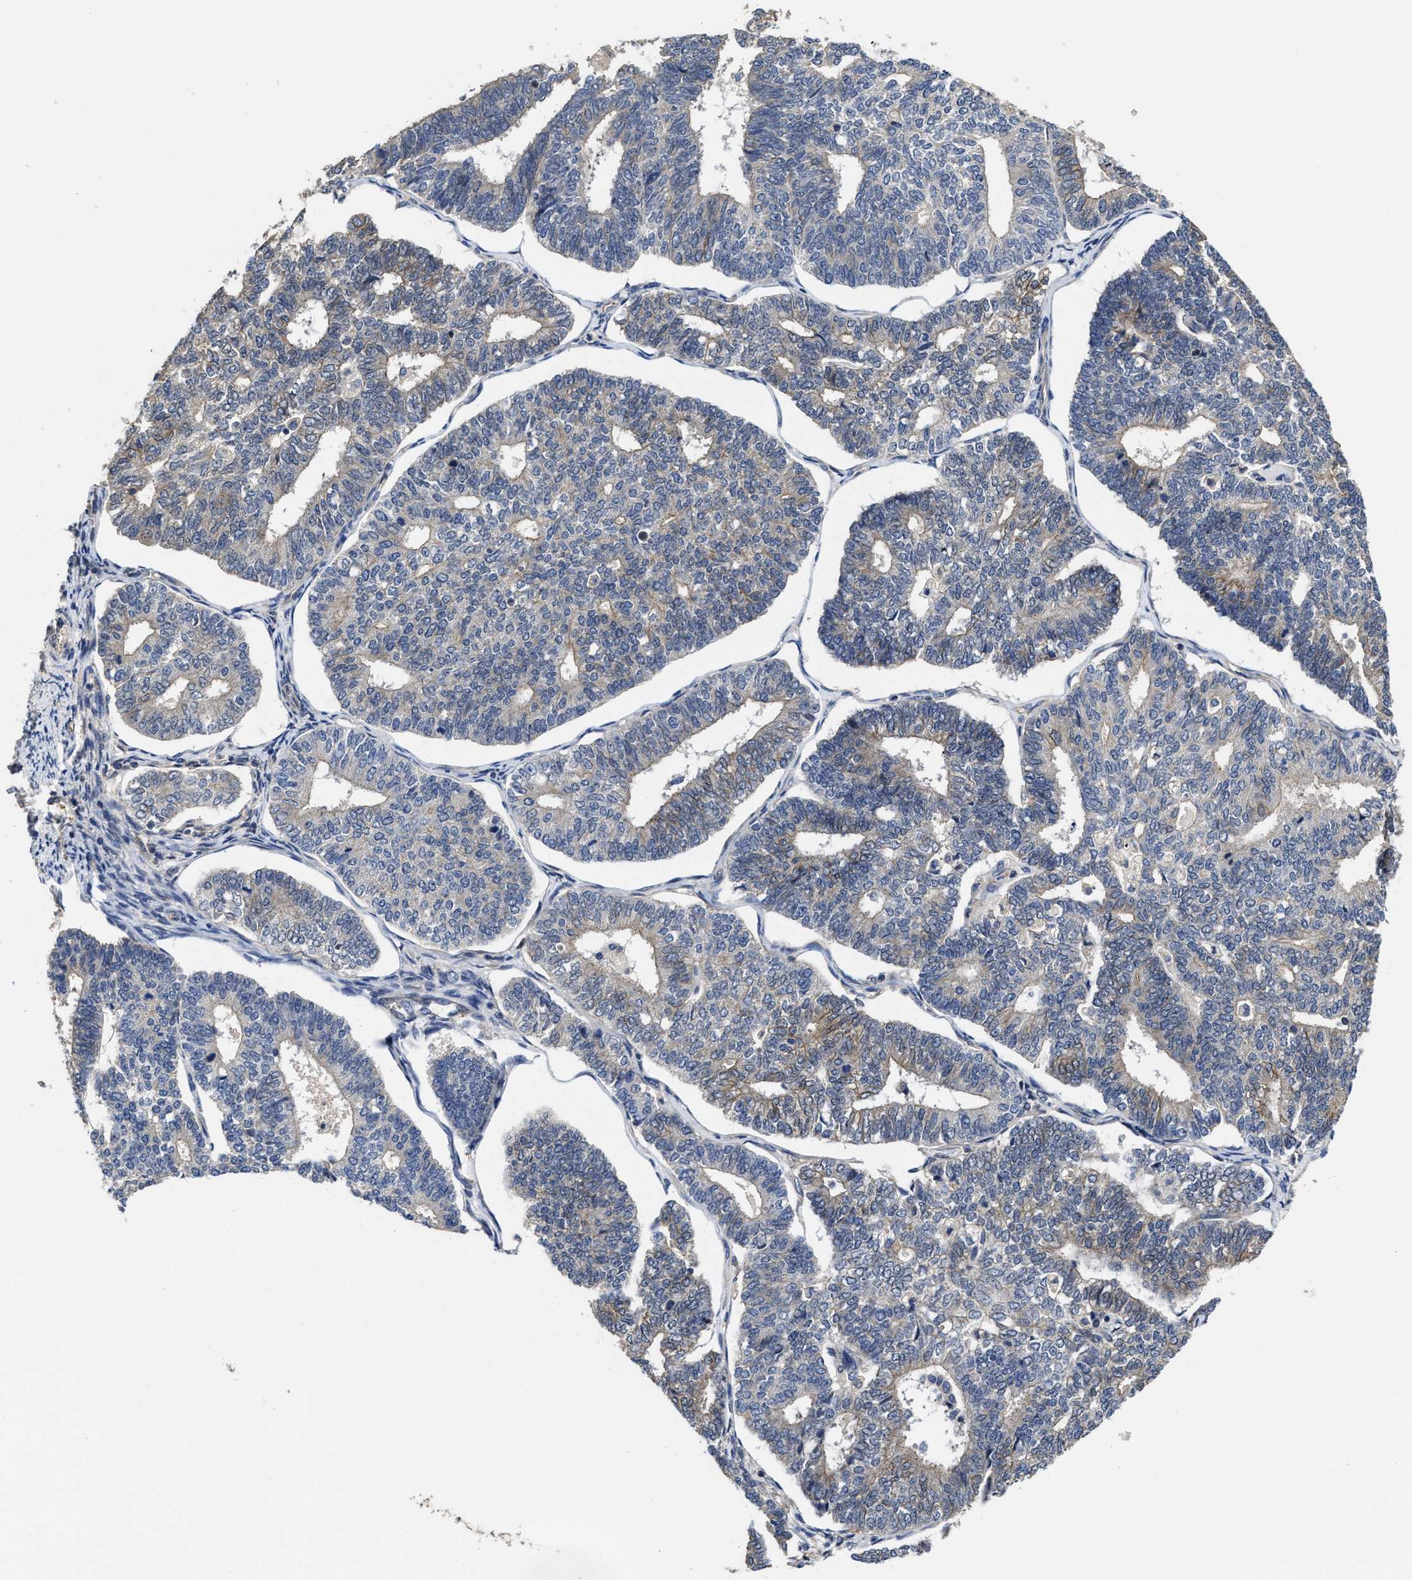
{"staining": {"intensity": "weak", "quantity": "<25%", "location": "cytoplasmic/membranous"}, "tissue": "endometrial cancer", "cell_type": "Tumor cells", "image_type": "cancer", "snomed": [{"axis": "morphology", "description": "Adenocarcinoma, NOS"}, {"axis": "topography", "description": "Endometrium"}], "caption": "Human adenocarcinoma (endometrial) stained for a protein using immunohistochemistry exhibits no staining in tumor cells.", "gene": "TRAF6", "patient": {"sex": "female", "age": 70}}